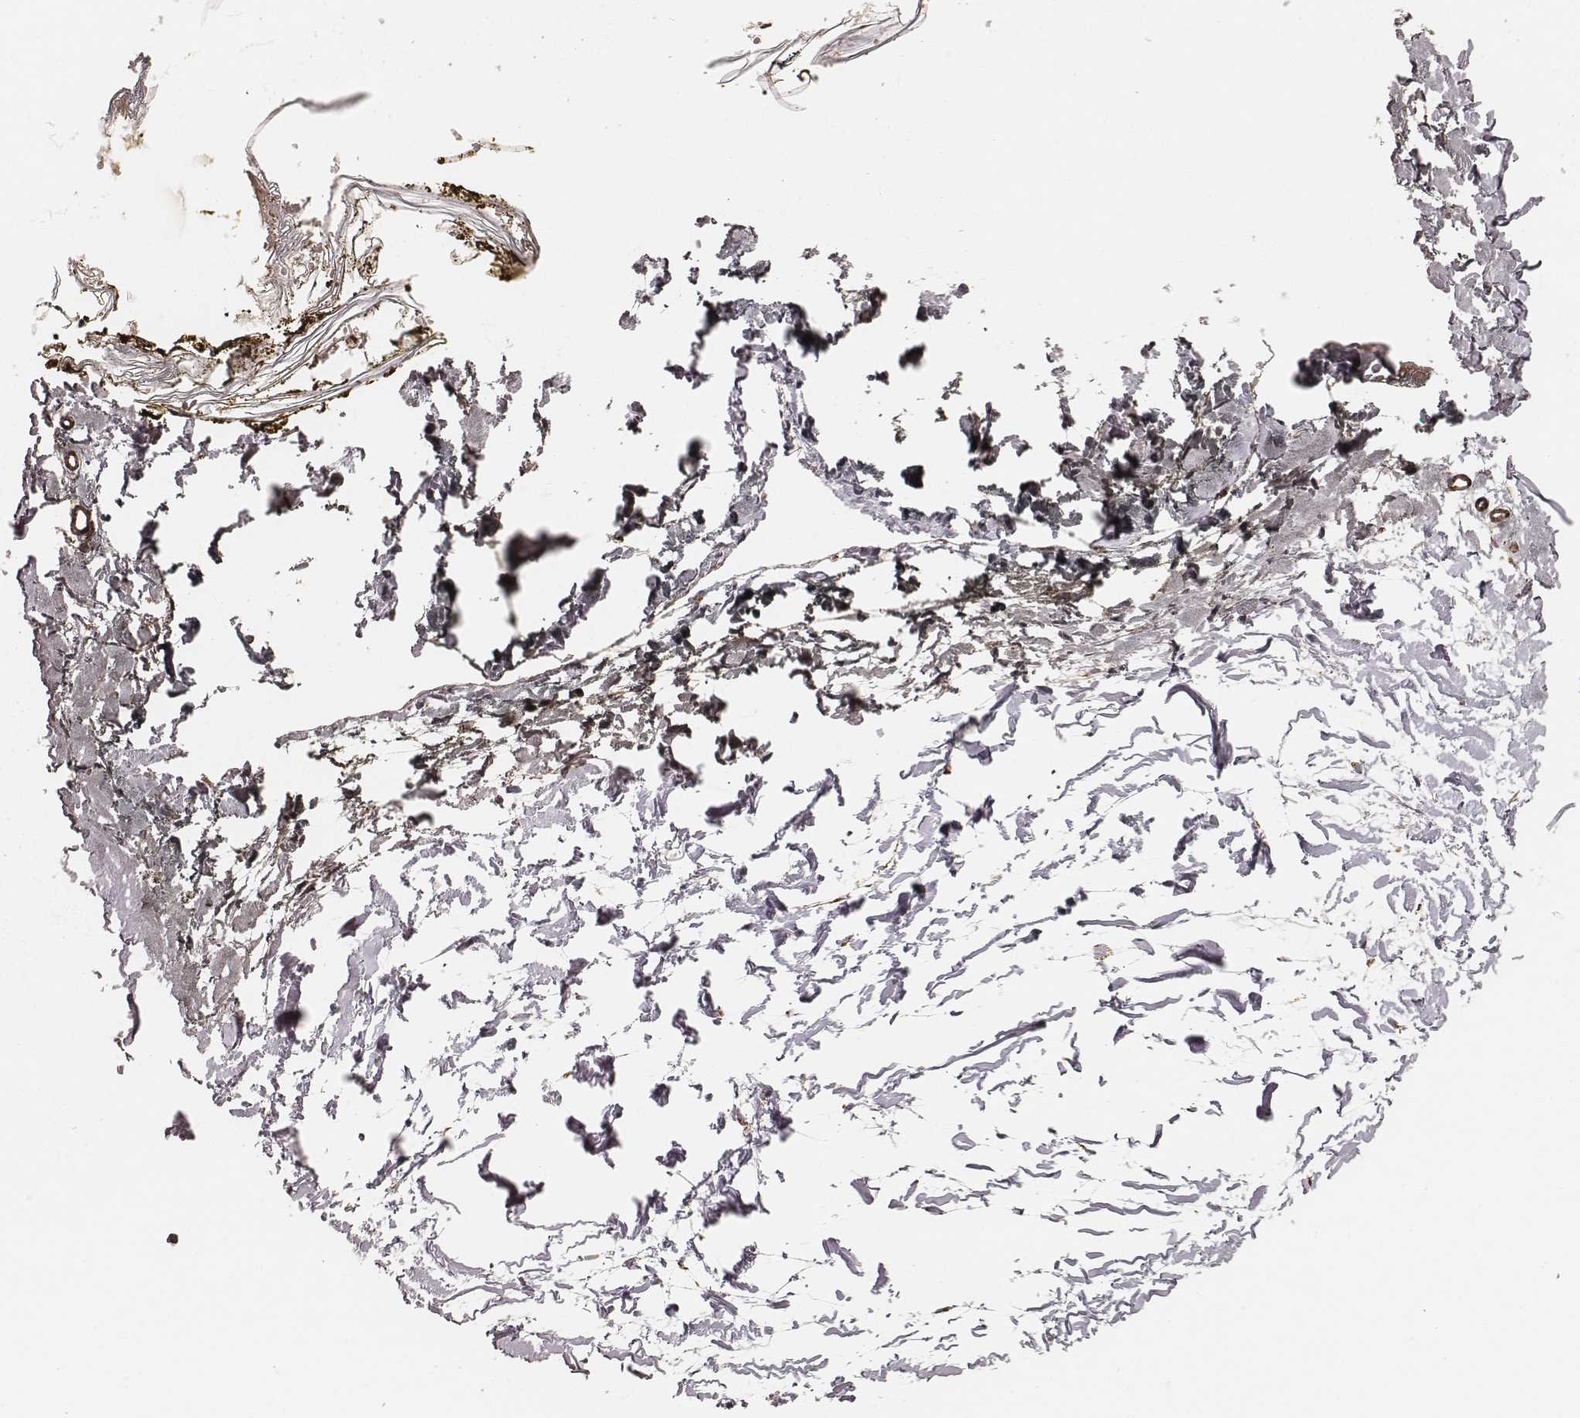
{"staining": {"intensity": "strong", "quantity": ">75%", "location": "cytoplasmic/membranous"}, "tissue": "skin", "cell_type": "Fibroblasts", "image_type": "normal", "snomed": [{"axis": "morphology", "description": "Normal tissue, NOS"}, {"axis": "topography", "description": "Skin"}], "caption": "IHC histopathology image of benign skin stained for a protein (brown), which shows high levels of strong cytoplasmic/membranous staining in approximately >75% of fibroblasts.", "gene": "CS", "patient": {"sex": "female", "age": 34}}